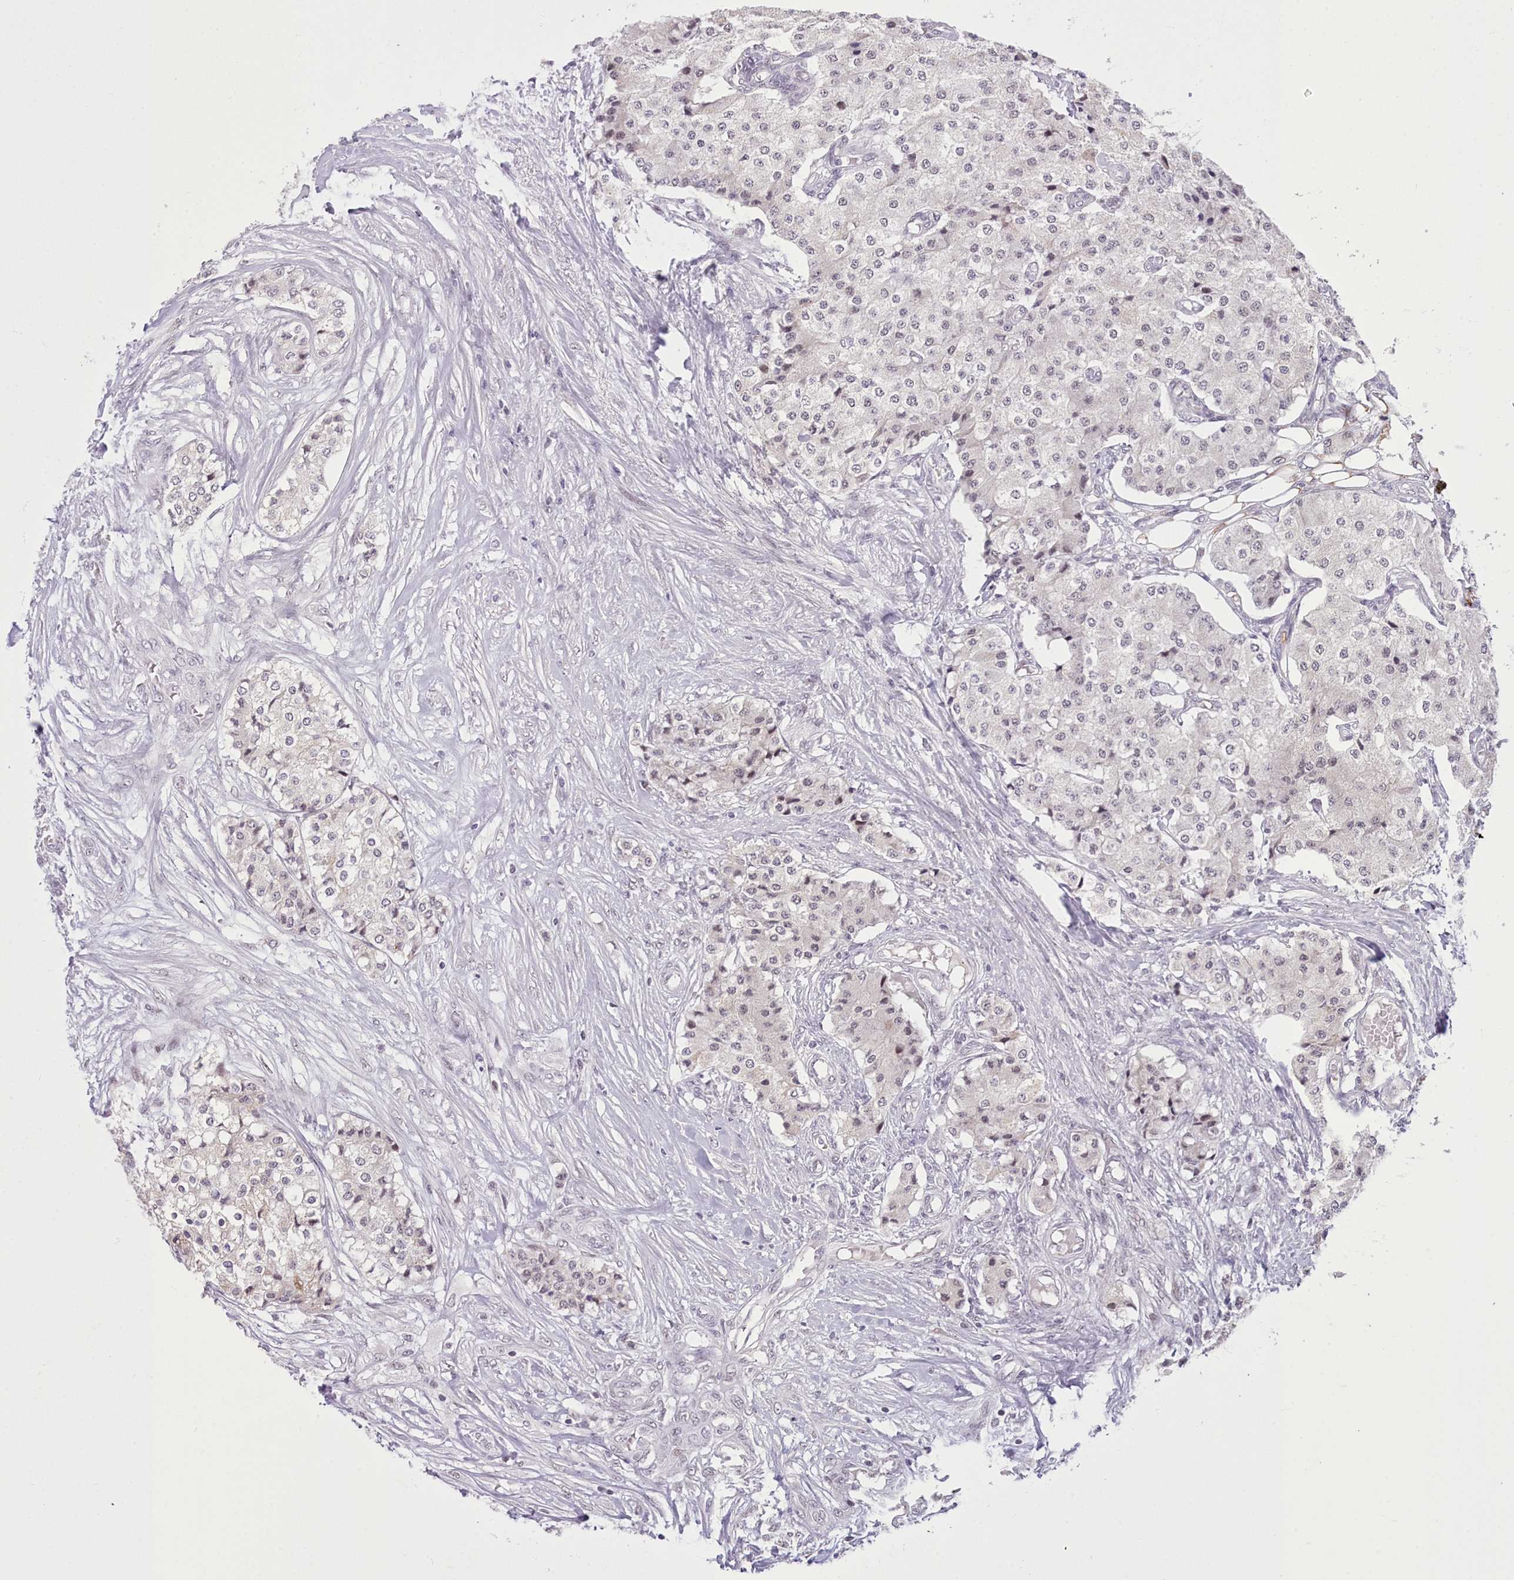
{"staining": {"intensity": "weak", "quantity": "<25%", "location": "nuclear"}, "tissue": "carcinoid", "cell_type": "Tumor cells", "image_type": "cancer", "snomed": [{"axis": "morphology", "description": "Carcinoid, malignant, NOS"}, {"axis": "topography", "description": "Colon"}], "caption": "Immunohistochemistry (IHC) of malignant carcinoid reveals no staining in tumor cells. Nuclei are stained in blue.", "gene": "RFX1", "patient": {"sex": "female", "age": 52}}